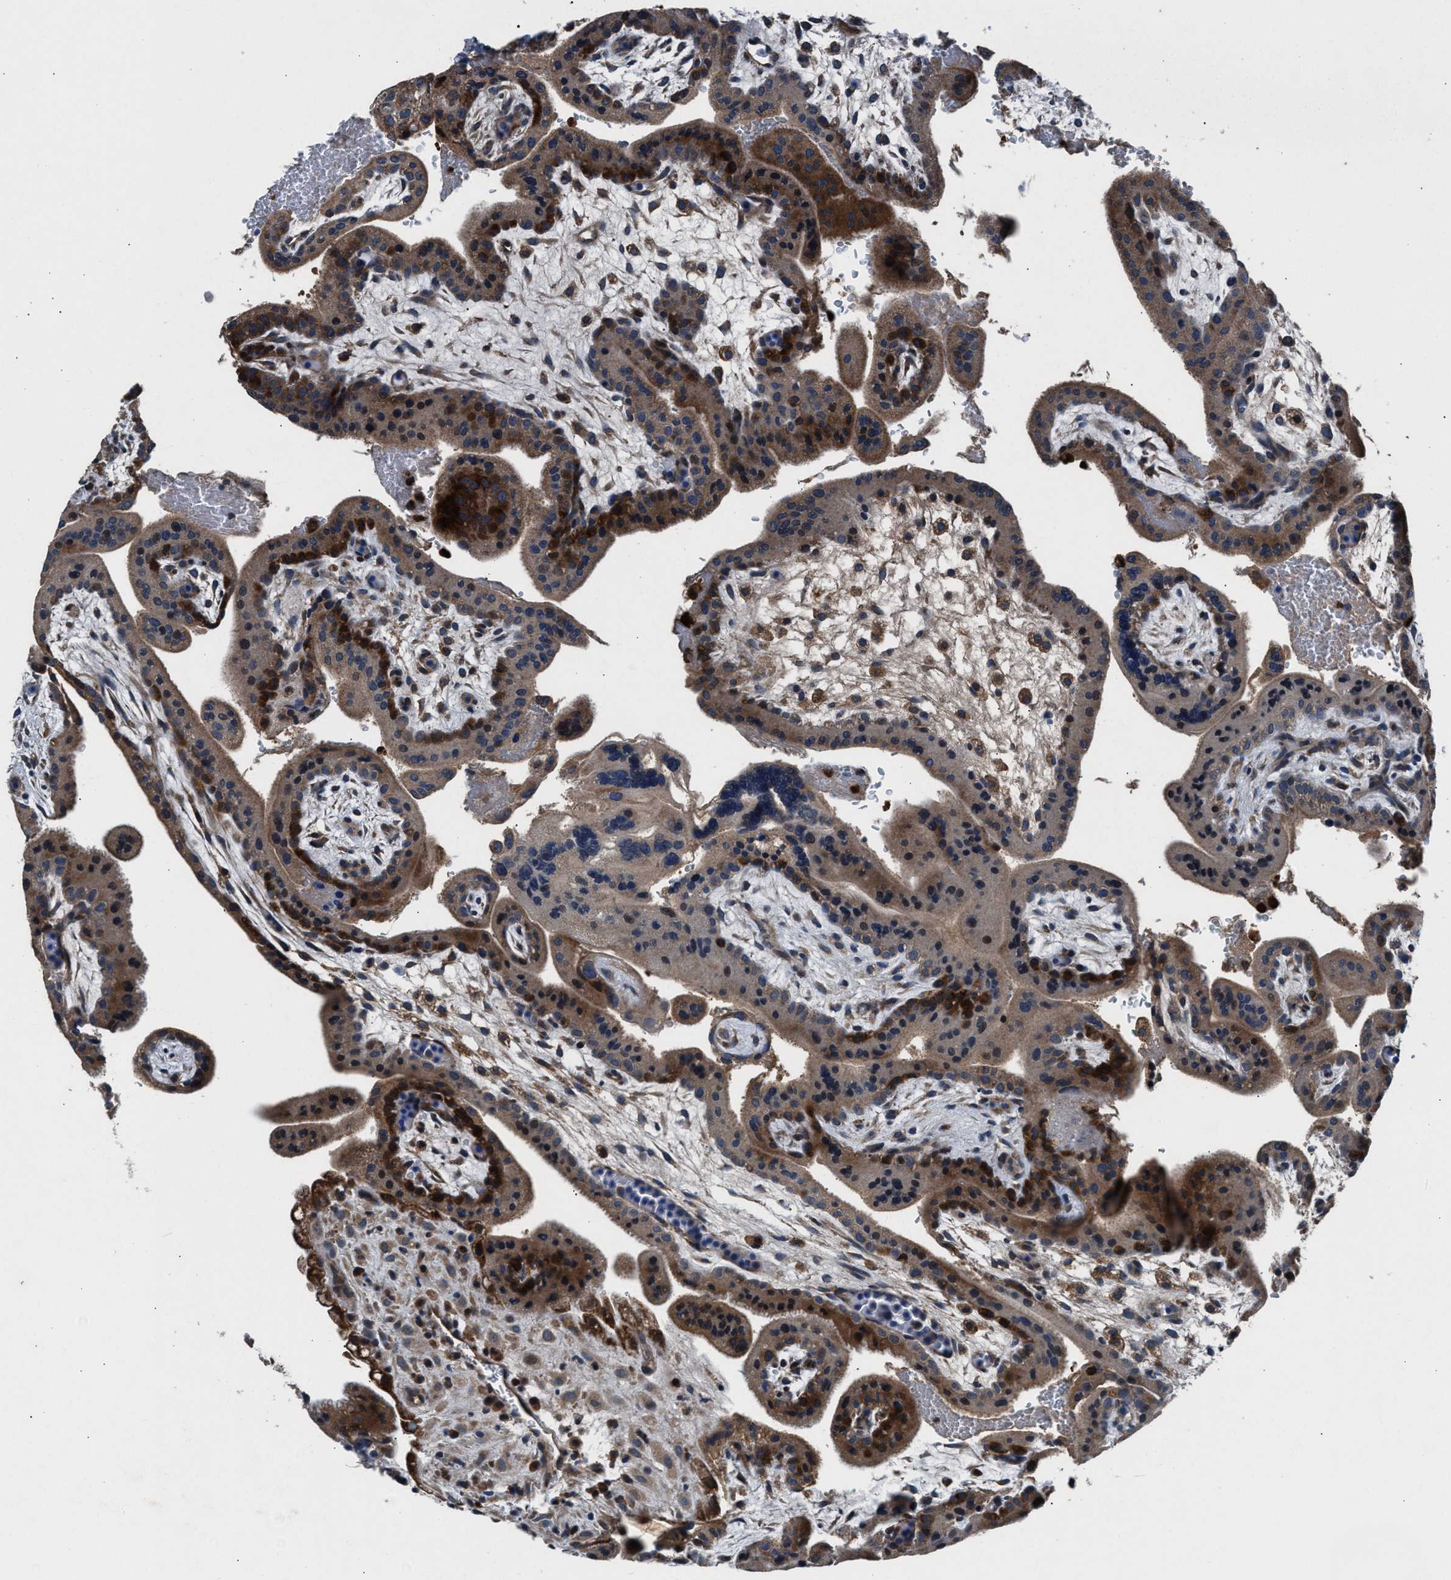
{"staining": {"intensity": "strong", "quantity": ">75%", "location": "cytoplasmic/membranous"}, "tissue": "placenta", "cell_type": "Decidual cells", "image_type": "normal", "snomed": [{"axis": "morphology", "description": "Normal tissue, NOS"}, {"axis": "topography", "description": "Placenta"}], "caption": "Immunohistochemistry (IHC) of normal placenta demonstrates high levels of strong cytoplasmic/membranous positivity in approximately >75% of decidual cells.", "gene": "FAM221A", "patient": {"sex": "female", "age": 35}}